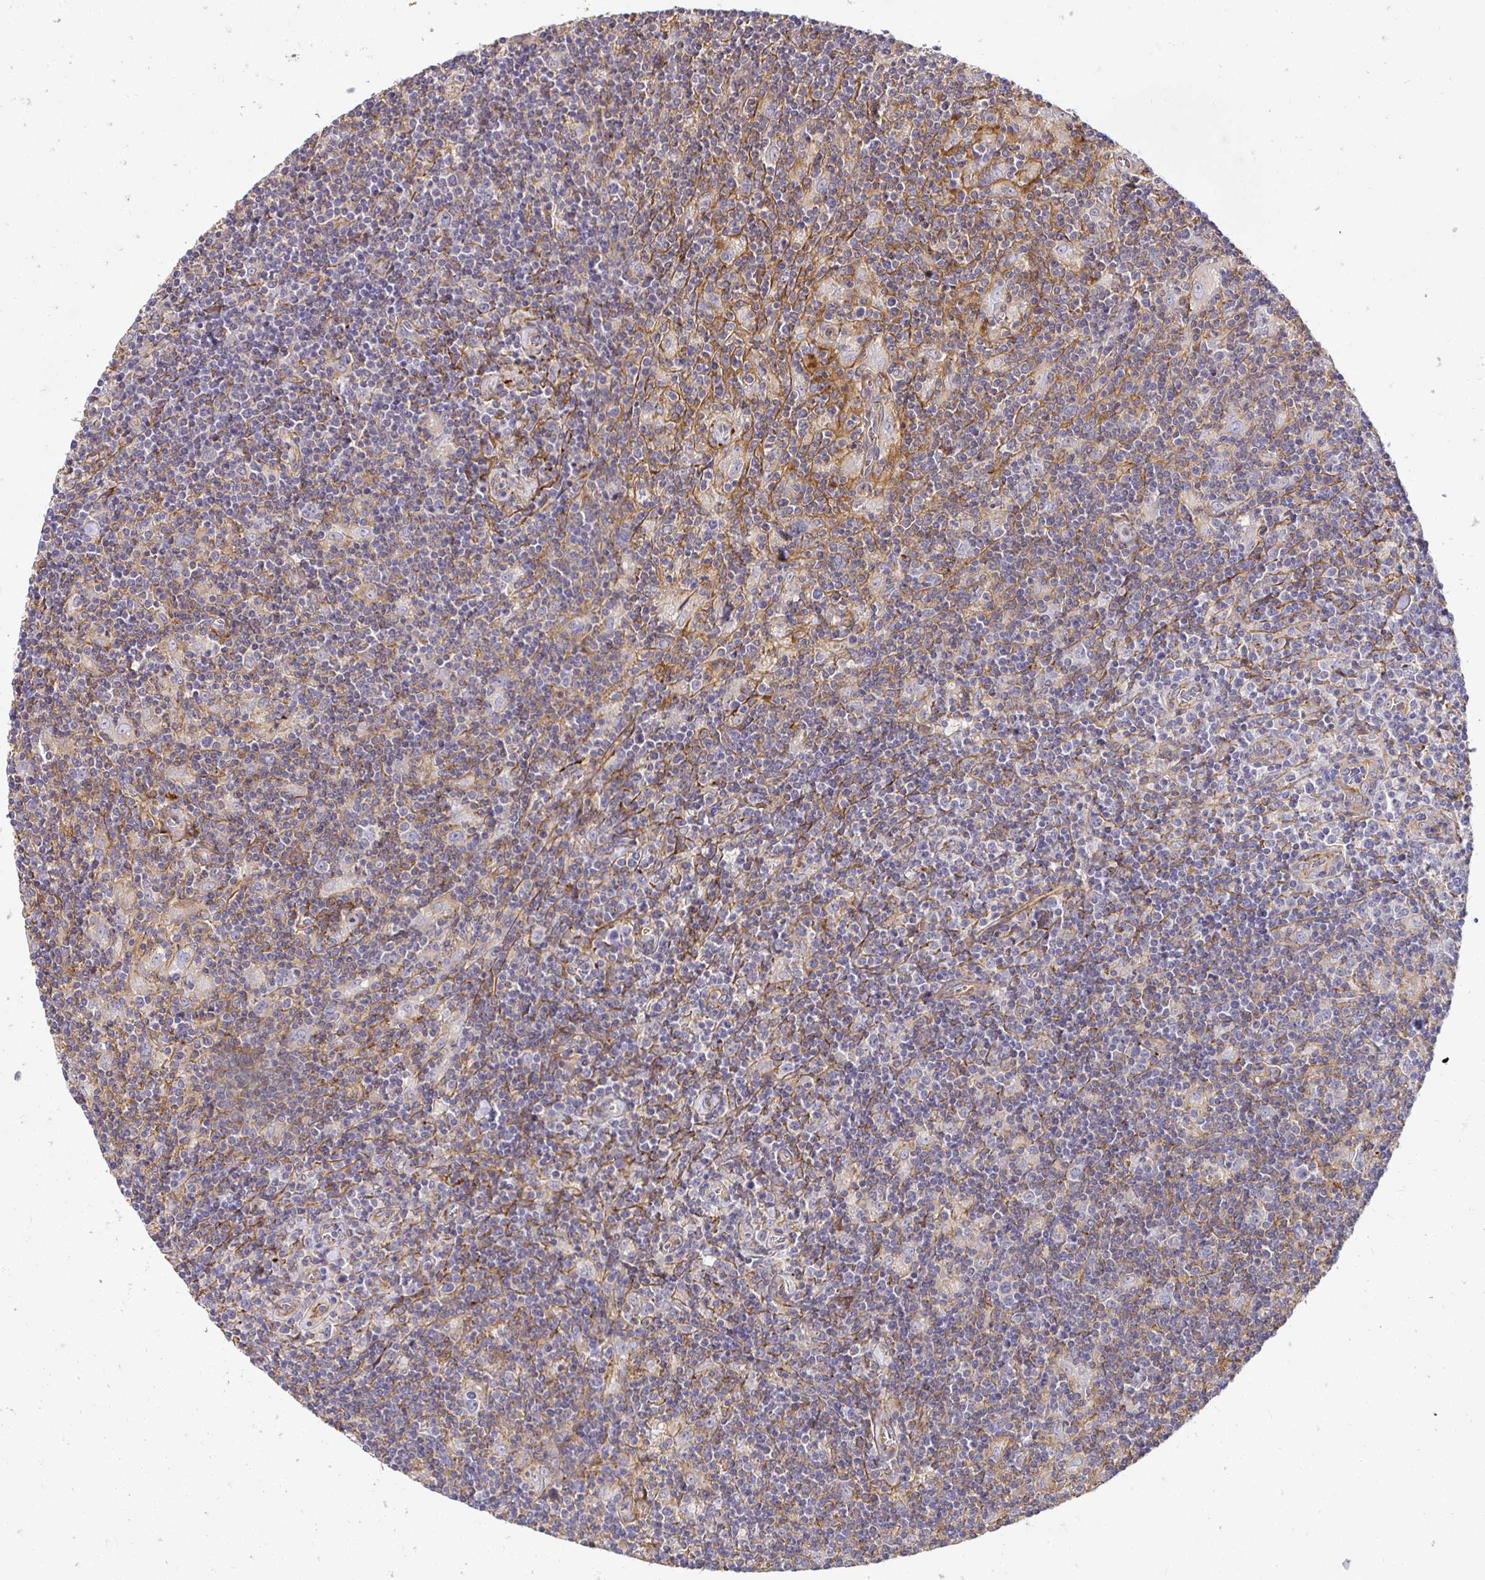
{"staining": {"intensity": "negative", "quantity": "none", "location": "none"}, "tissue": "lymphoma", "cell_type": "Tumor cells", "image_type": "cancer", "snomed": [{"axis": "morphology", "description": "Hodgkin's disease, NOS"}, {"axis": "topography", "description": "Lymph node"}], "caption": "High power microscopy micrograph of an immunohistochemistry (IHC) photomicrograph of lymphoma, revealing no significant positivity in tumor cells.", "gene": "SLC9A1", "patient": {"sex": "male", "age": 40}}